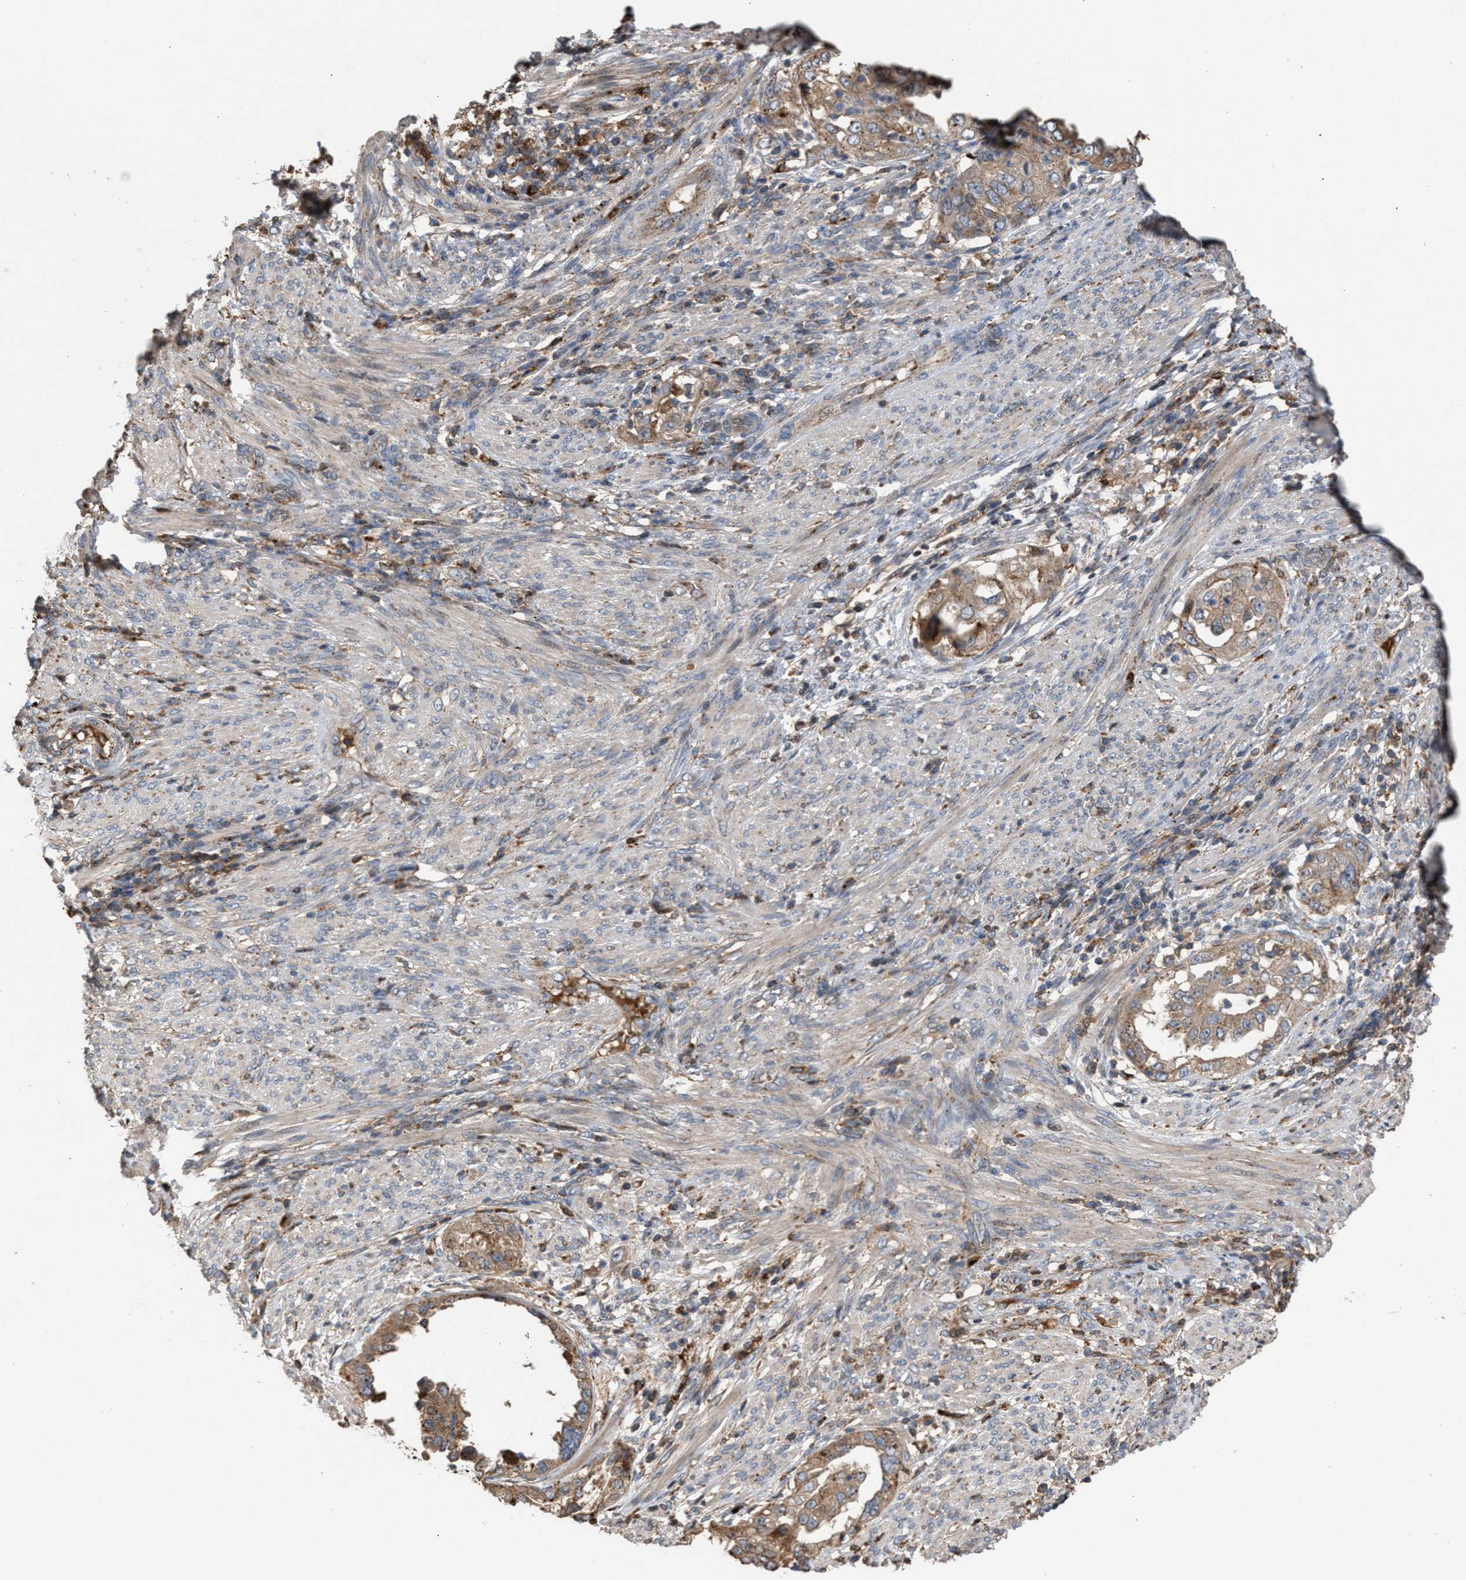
{"staining": {"intensity": "weak", "quantity": ">75%", "location": "cytoplasmic/membranous"}, "tissue": "endometrial cancer", "cell_type": "Tumor cells", "image_type": "cancer", "snomed": [{"axis": "morphology", "description": "Adenocarcinoma, NOS"}, {"axis": "topography", "description": "Endometrium"}], "caption": "Endometrial adenocarcinoma was stained to show a protein in brown. There is low levels of weak cytoplasmic/membranous staining in about >75% of tumor cells.", "gene": "ELMO3", "patient": {"sex": "female", "age": 85}}